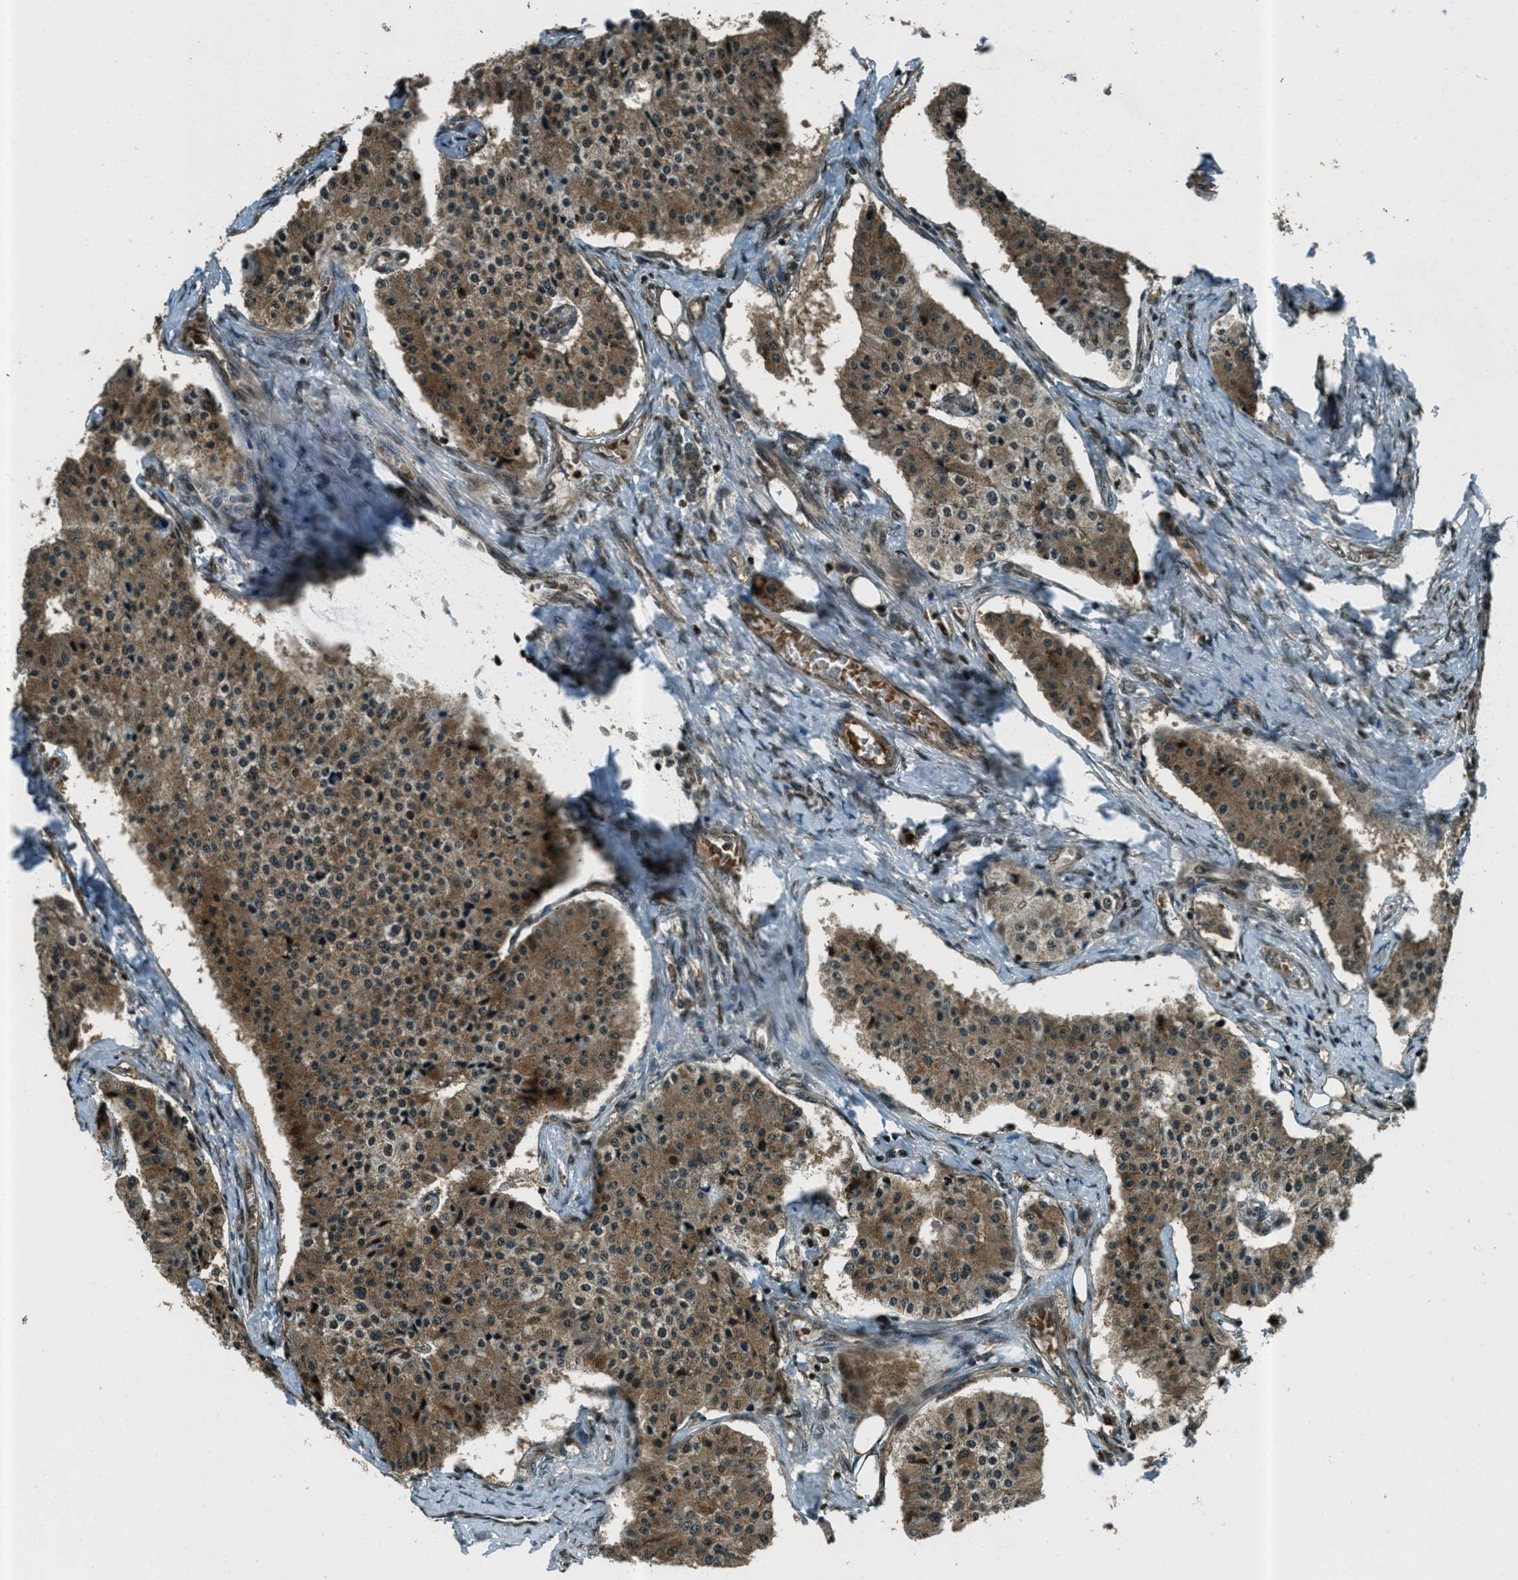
{"staining": {"intensity": "moderate", "quantity": ">75%", "location": "cytoplasmic/membranous,nuclear"}, "tissue": "carcinoid", "cell_type": "Tumor cells", "image_type": "cancer", "snomed": [{"axis": "morphology", "description": "Carcinoid, malignant, NOS"}, {"axis": "topography", "description": "Colon"}], "caption": "Approximately >75% of tumor cells in human carcinoid display moderate cytoplasmic/membranous and nuclear protein positivity as visualized by brown immunohistochemical staining.", "gene": "TARDBP", "patient": {"sex": "female", "age": 52}}